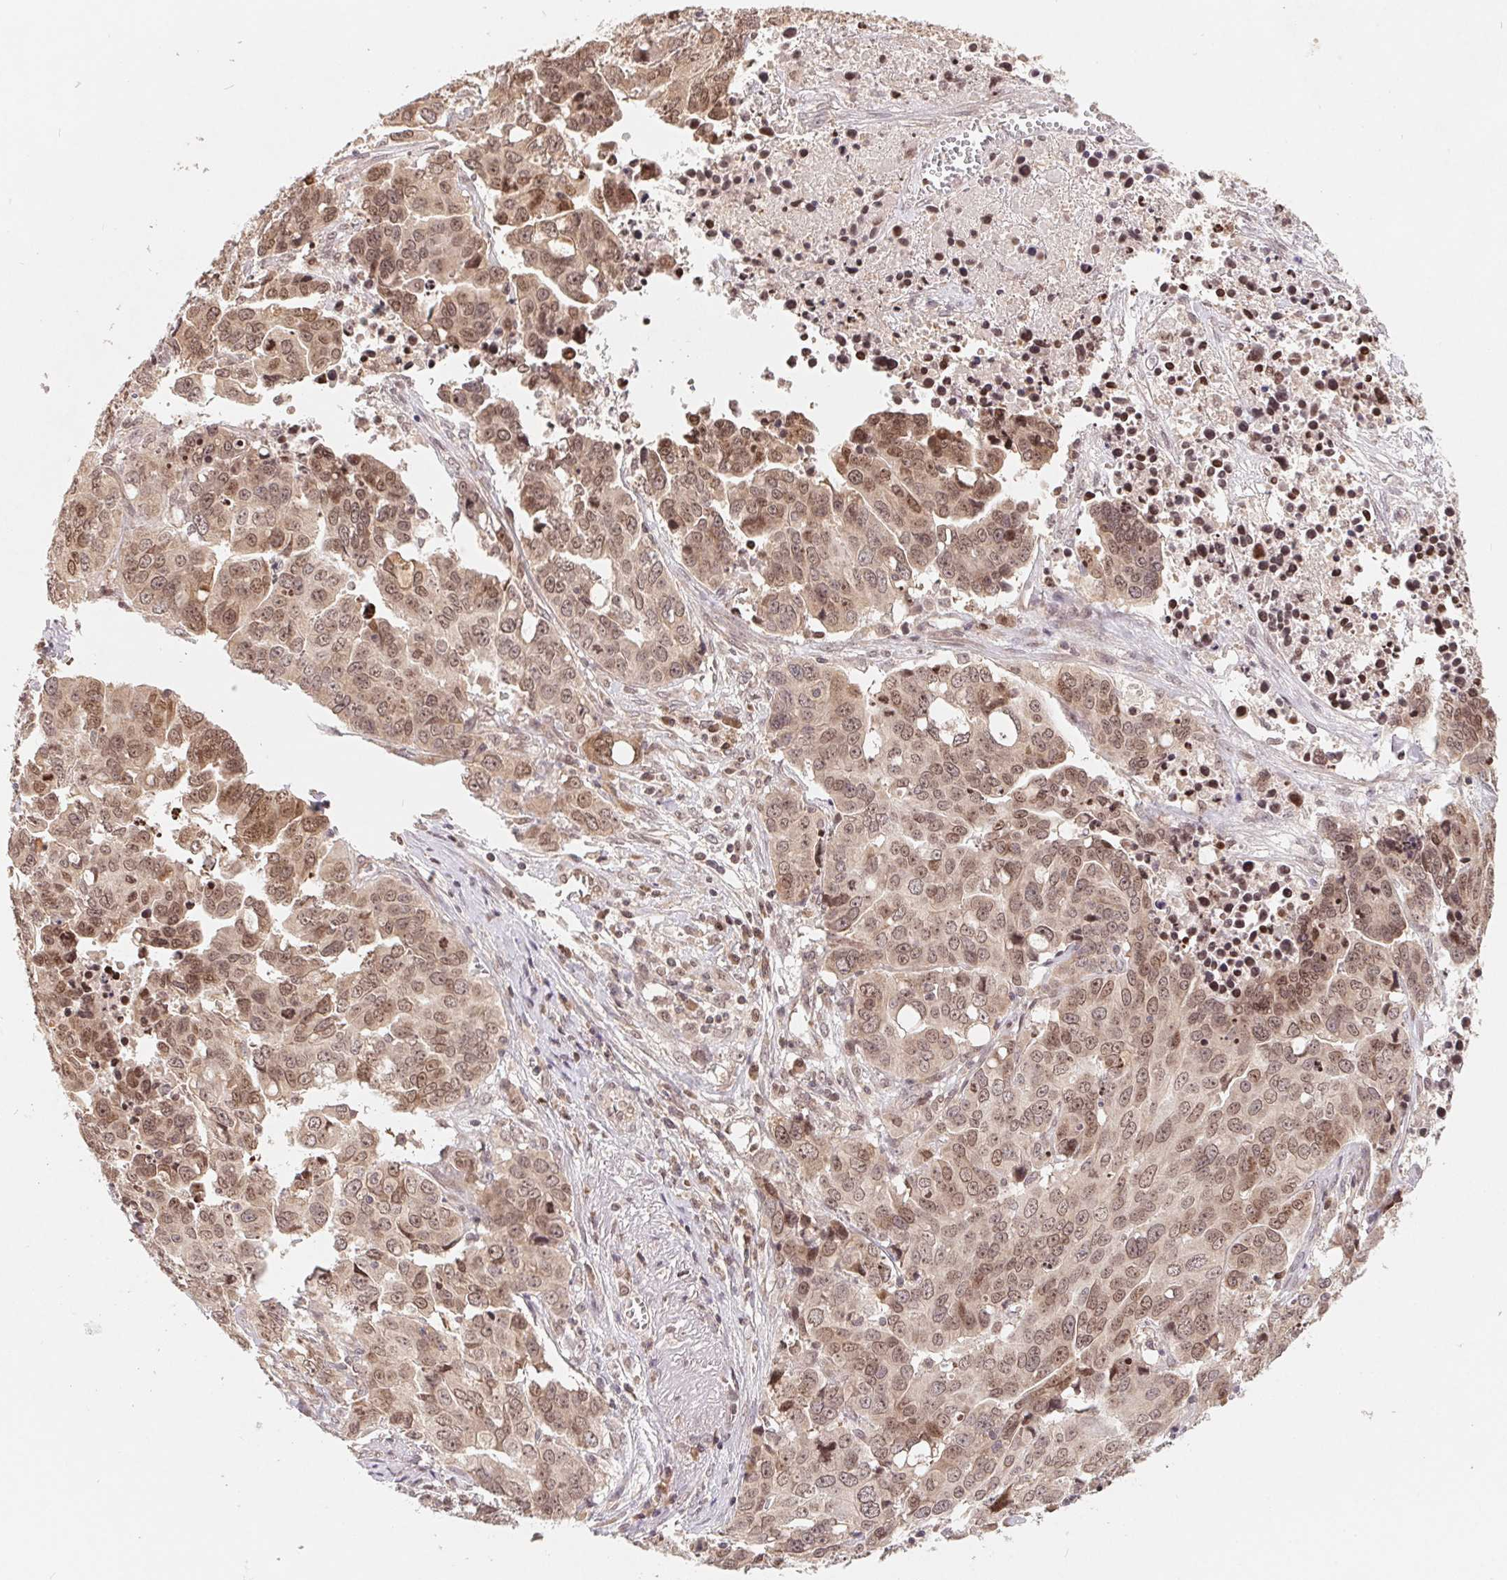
{"staining": {"intensity": "weak", "quantity": ">75%", "location": "nuclear"}, "tissue": "ovarian cancer", "cell_type": "Tumor cells", "image_type": "cancer", "snomed": [{"axis": "morphology", "description": "Carcinoma, endometroid"}, {"axis": "topography", "description": "Ovary"}], "caption": "A histopathology image of human endometroid carcinoma (ovarian) stained for a protein displays weak nuclear brown staining in tumor cells. Nuclei are stained in blue.", "gene": "HMGN3", "patient": {"sex": "female", "age": 78}}